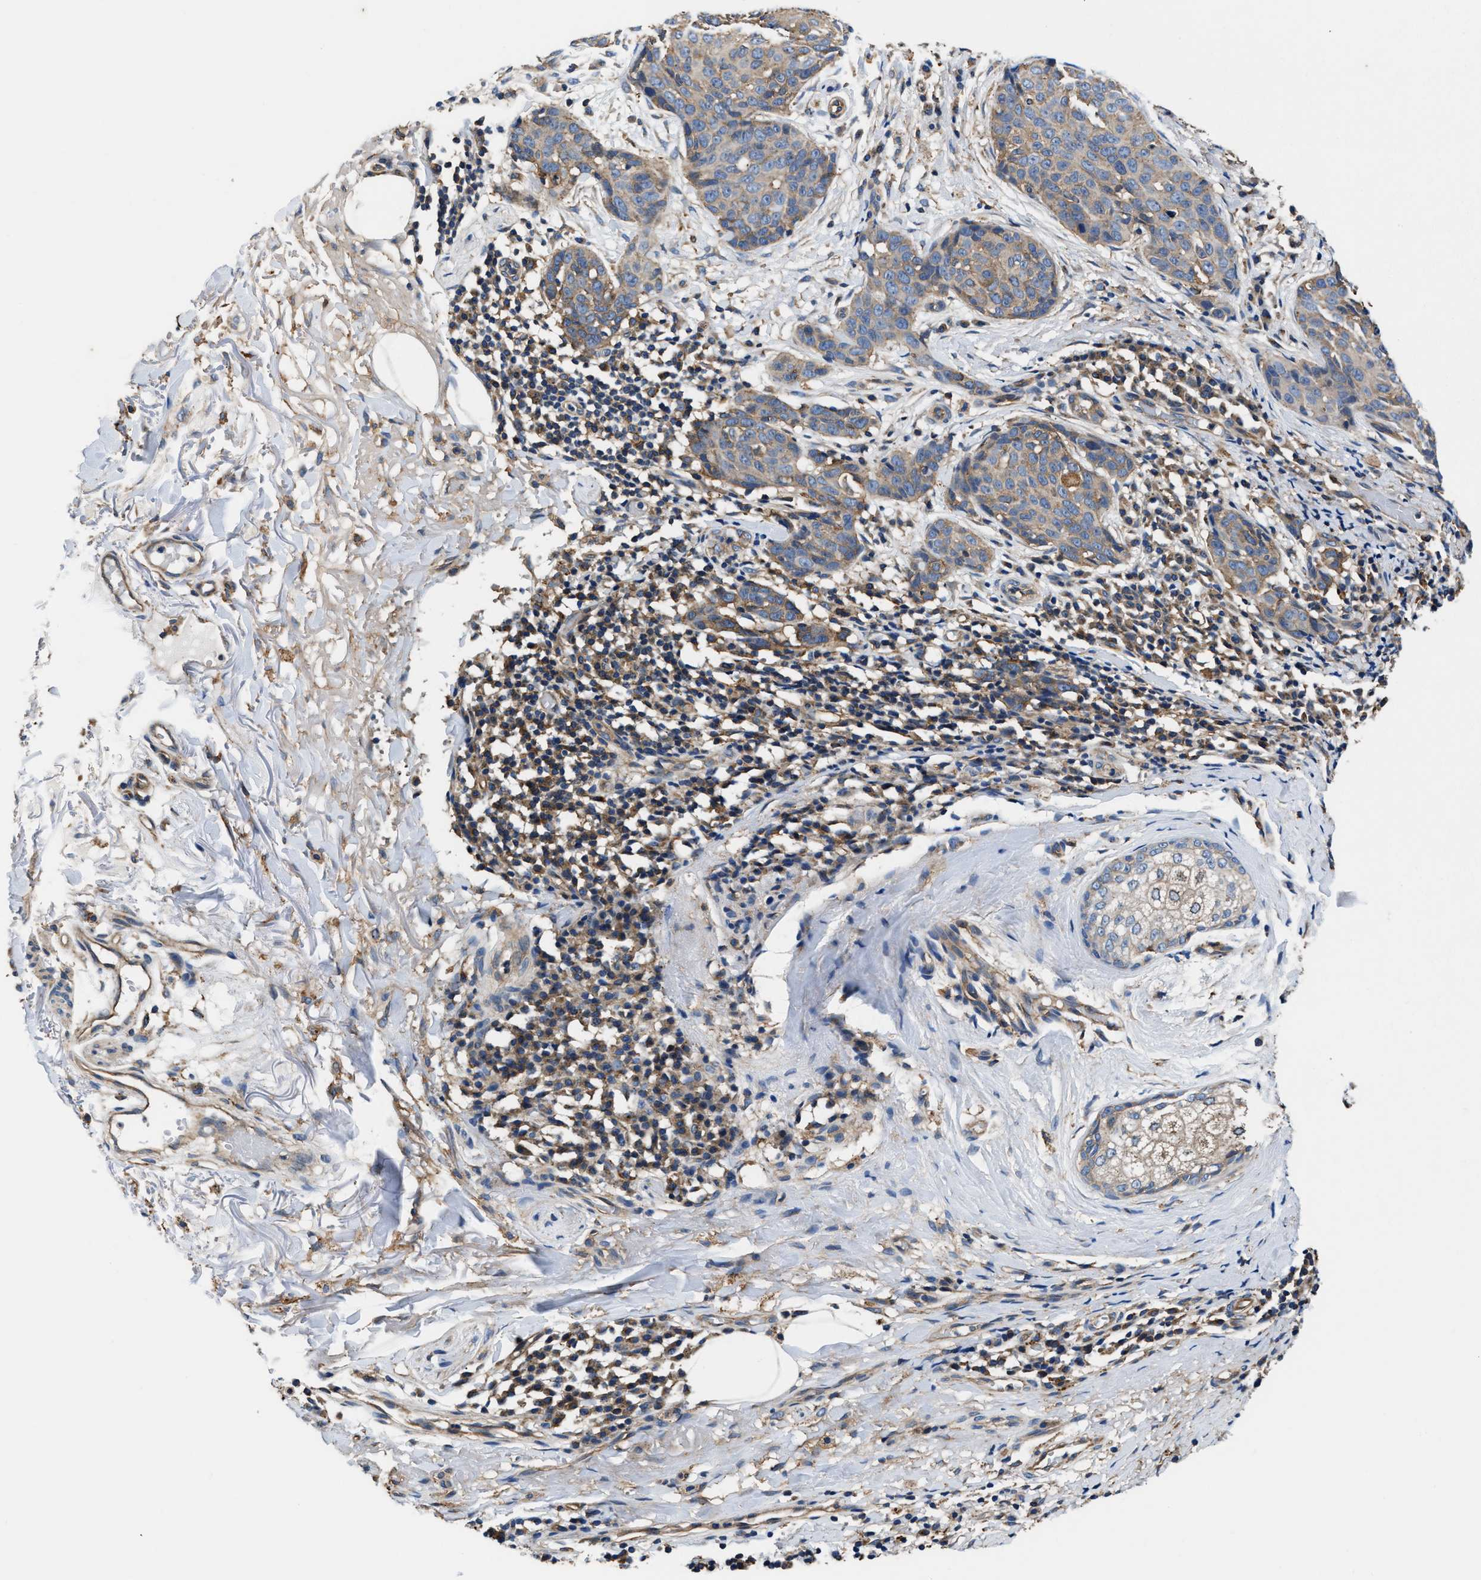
{"staining": {"intensity": "weak", "quantity": ">75%", "location": "cytoplasmic/membranous"}, "tissue": "skin cancer", "cell_type": "Tumor cells", "image_type": "cancer", "snomed": [{"axis": "morphology", "description": "Squamous cell carcinoma in situ, NOS"}, {"axis": "morphology", "description": "Squamous cell carcinoma, NOS"}, {"axis": "topography", "description": "Skin"}], "caption": "Weak cytoplasmic/membranous expression is present in approximately >75% of tumor cells in skin cancer. The protein is shown in brown color, while the nuclei are stained blue.", "gene": "PPP1R9B", "patient": {"sex": "male", "age": 93}}